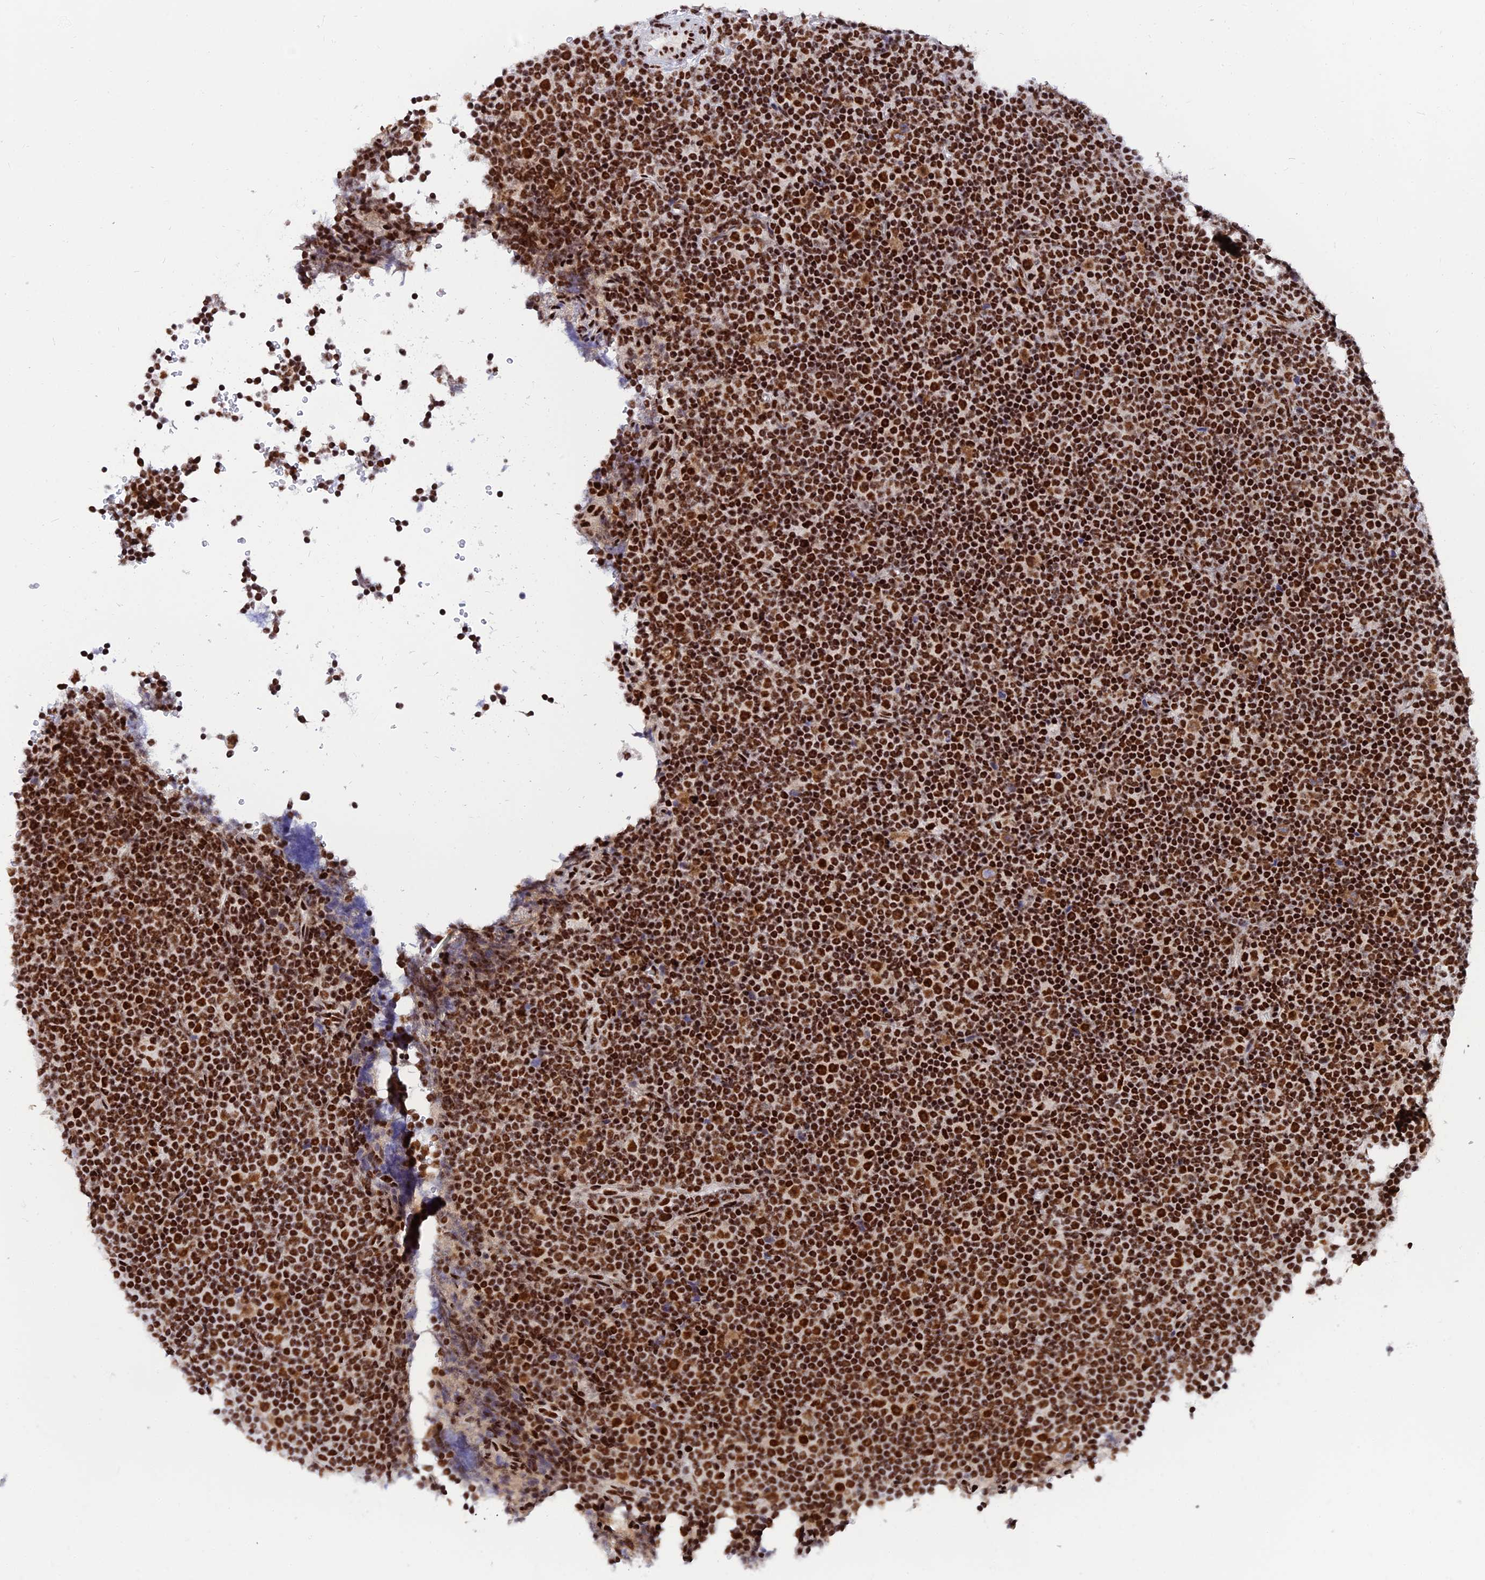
{"staining": {"intensity": "strong", "quantity": ">75%", "location": "nuclear"}, "tissue": "lymphoma", "cell_type": "Tumor cells", "image_type": "cancer", "snomed": [{"axis": "morphology", "description": "Malignant lymphoma, non-Hodgkin's type, Low grade"}, {"axis": "topography", "description": "Lymph node"}], "caption": "Strong nuclear staining for a protein is identified in about >75% of tumor cells of lymphoma using immunohistochemistry (IHC).", "gene": "USP22", "patient": {"sex": "female", "age": 67}}